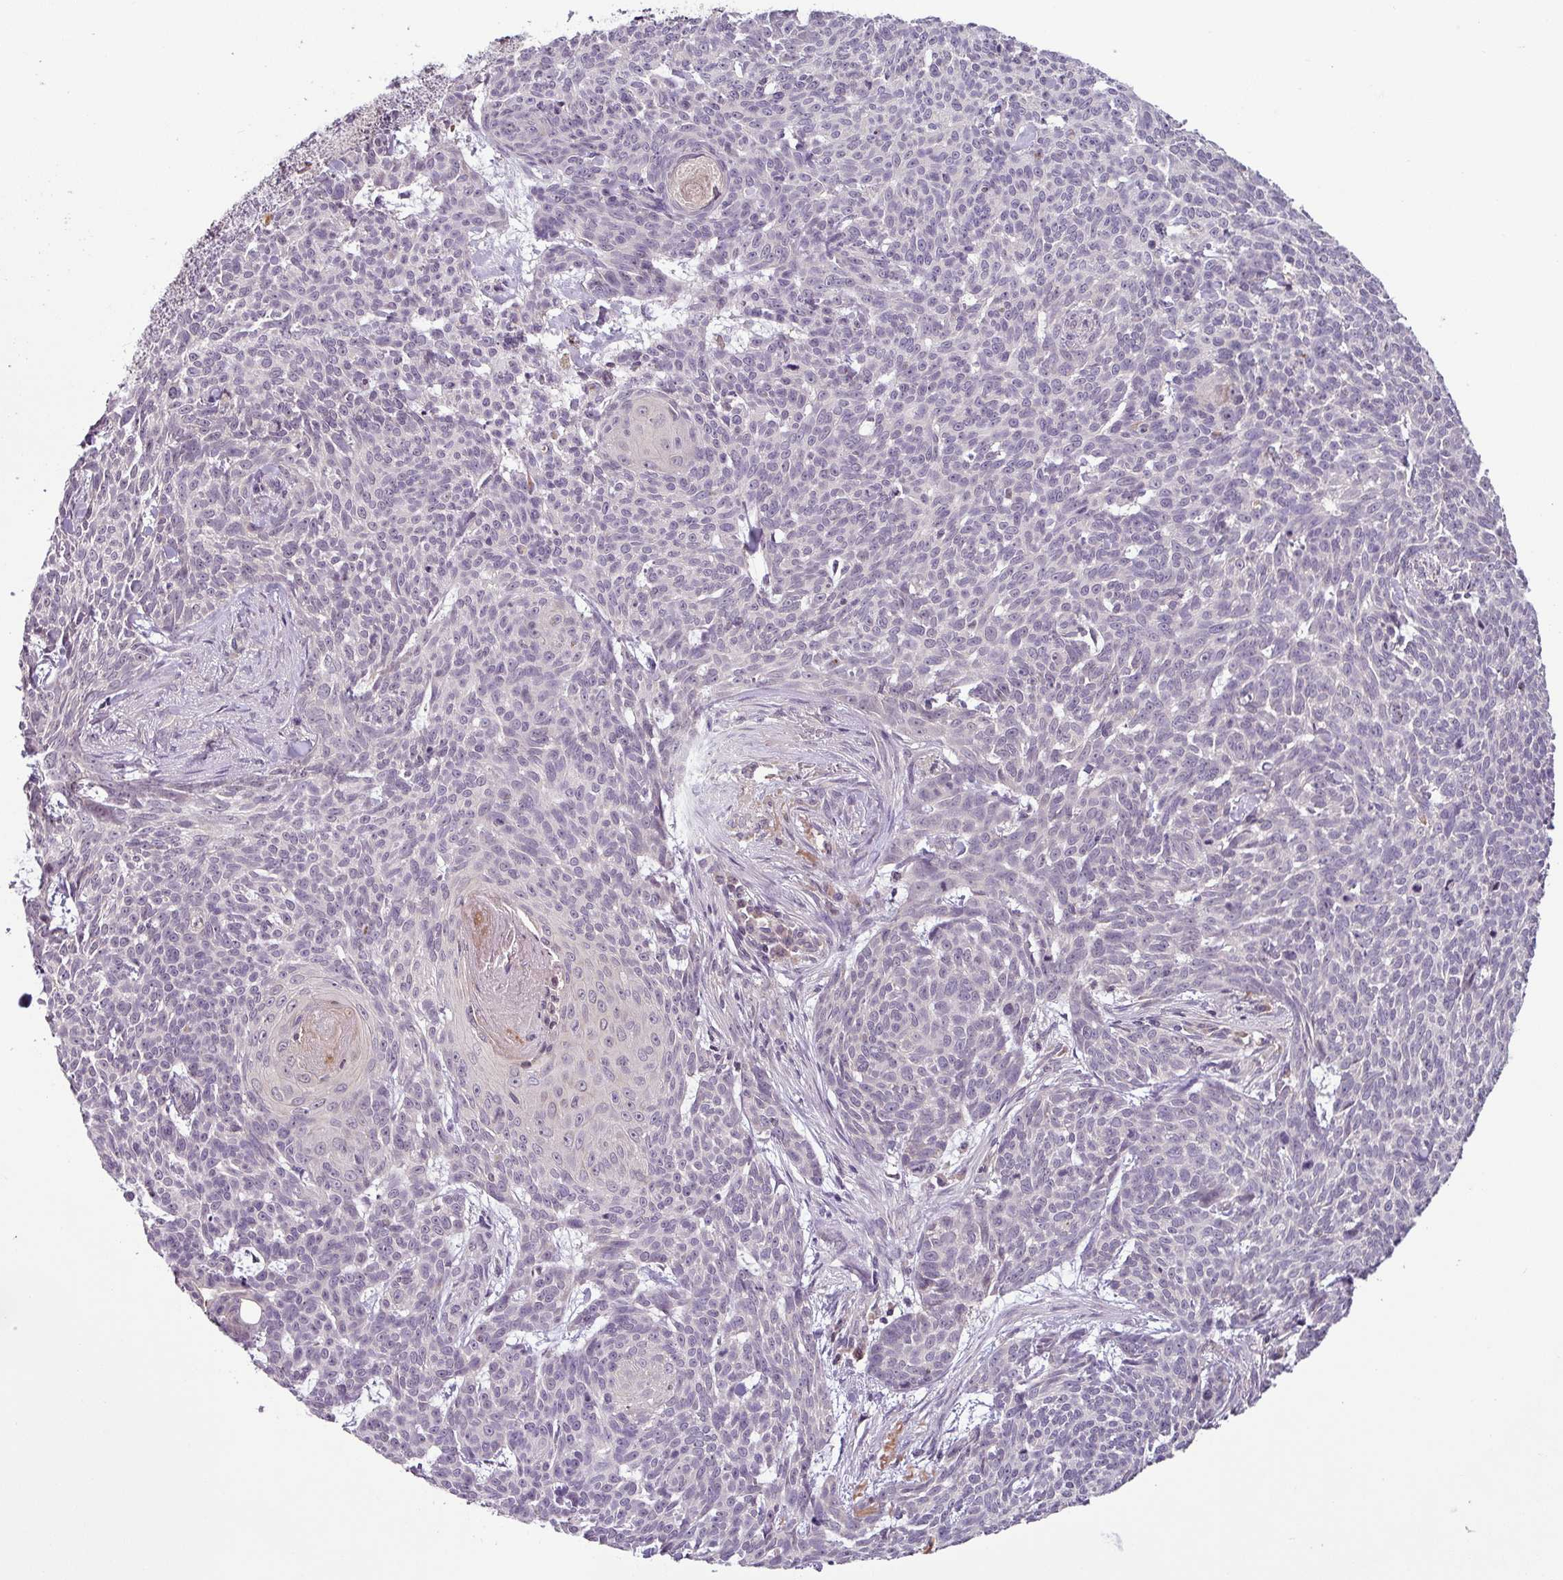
{"staining": {"intensity": "negative", "quantity": "none", "location": "none"}, "tissue": "skin cancer", "cell_type": "Tumor cells", "image_type": "cancer", "snomed": [{"axis": "morphology", "description": "Basal cell carcinoma"}, {"axis": "topography", "description": "Skin"}], "caption": "The immunohistochemistry photomicrograph has no significant expression in tumor cells of basal cell carcinoma (skin) tissue. (DAB immunohistochemistry with hematoxylin counter stain).", "gene": "SLC5A10", "patient": {"sex": "female", "age": 93}}